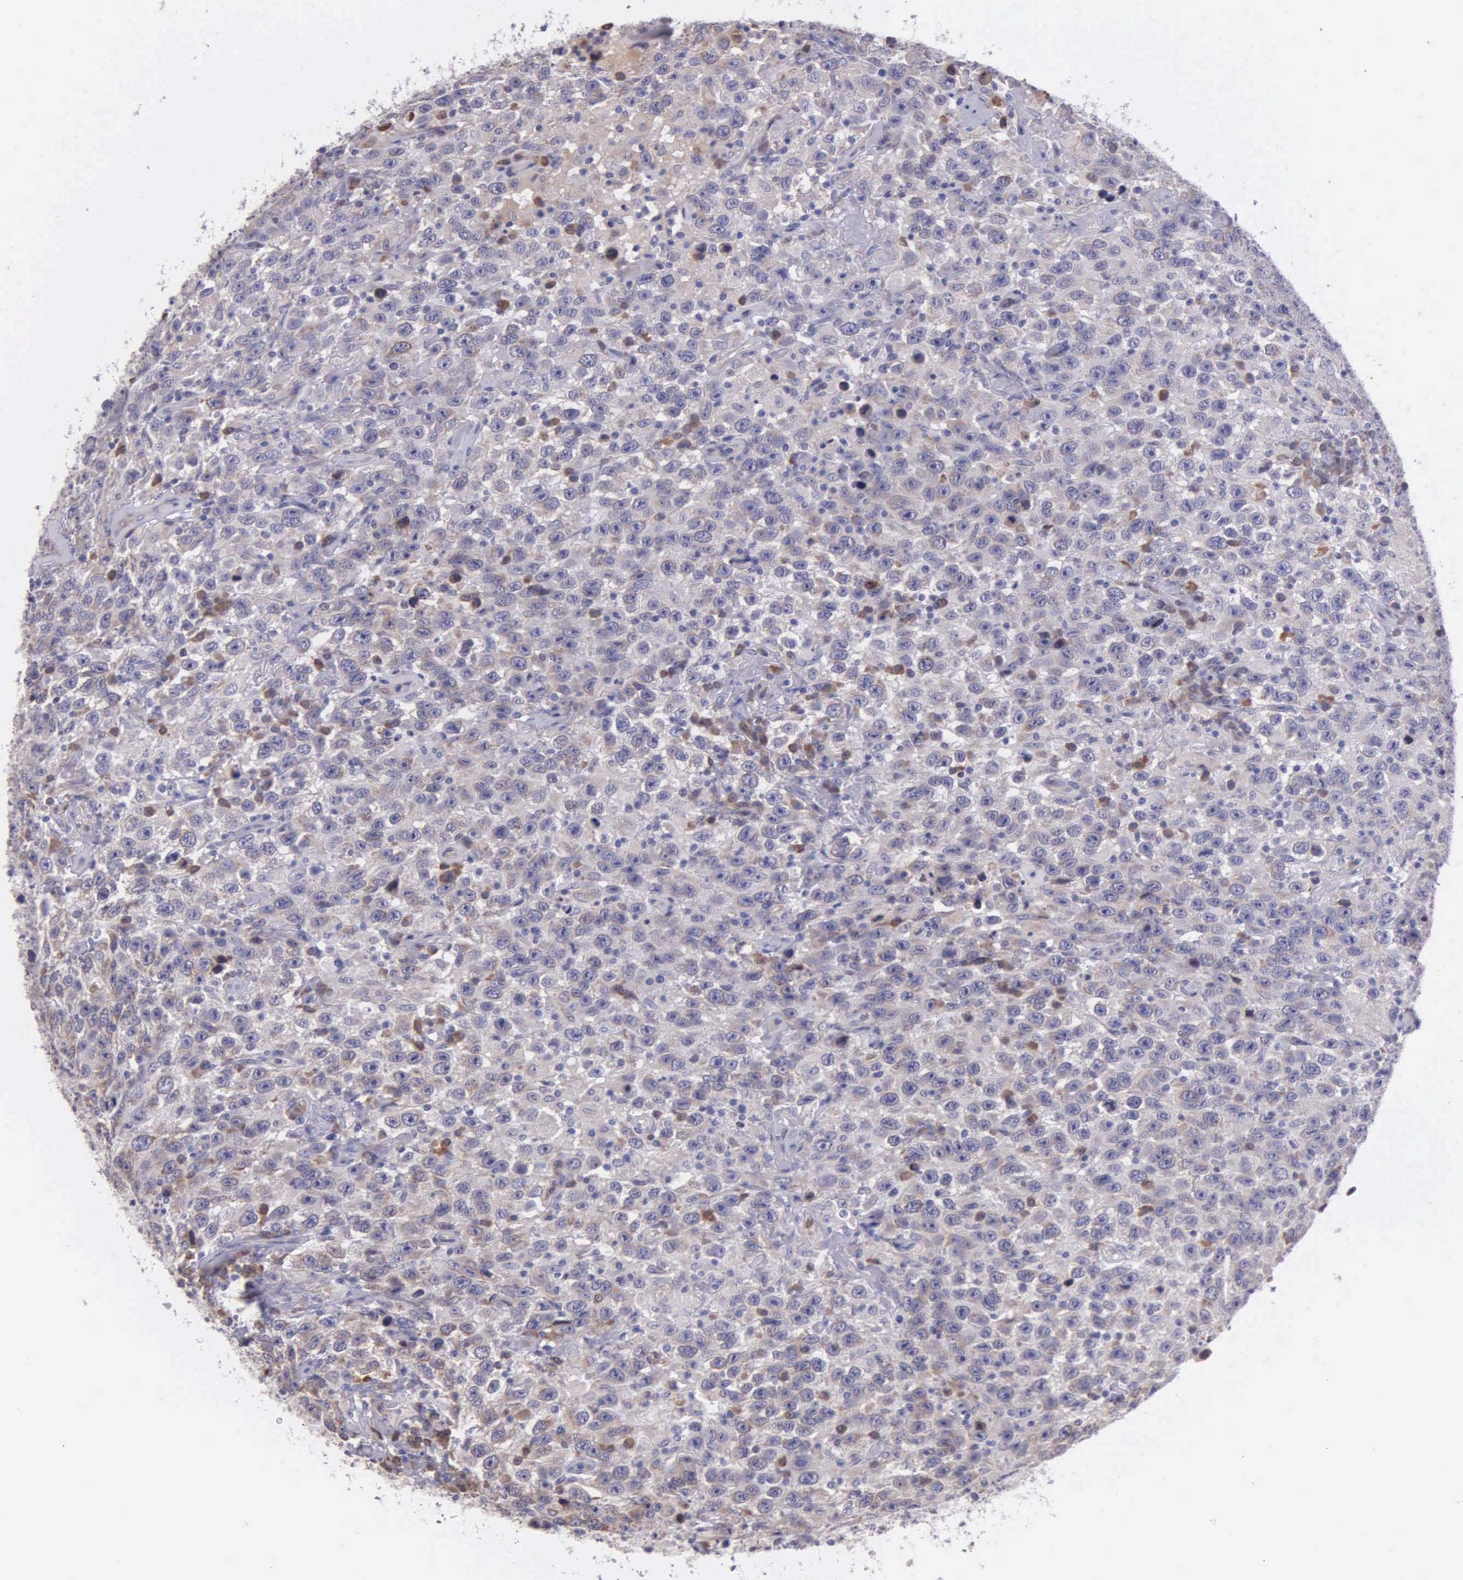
{"staining": {"intensity": "weak", "quantity": ">75%", "location": "cytoplasmic/membranous"}, "tissue": "testis cancer", "cell_type": "Tumor cells", "image_type": "cancer", "snomed": [{"axis": "morphology", "description": "Seminoma, NOS"}, {"axis": "topography", "description": "Testis"}], "caption": "Protein expression analysis of human testis cancer reveals weak cytoplasmic/membranous positivity in about >75% of tumor cells.", "gene": "ZC3H12B", "patient": {"sex": "male", "age": 41}}